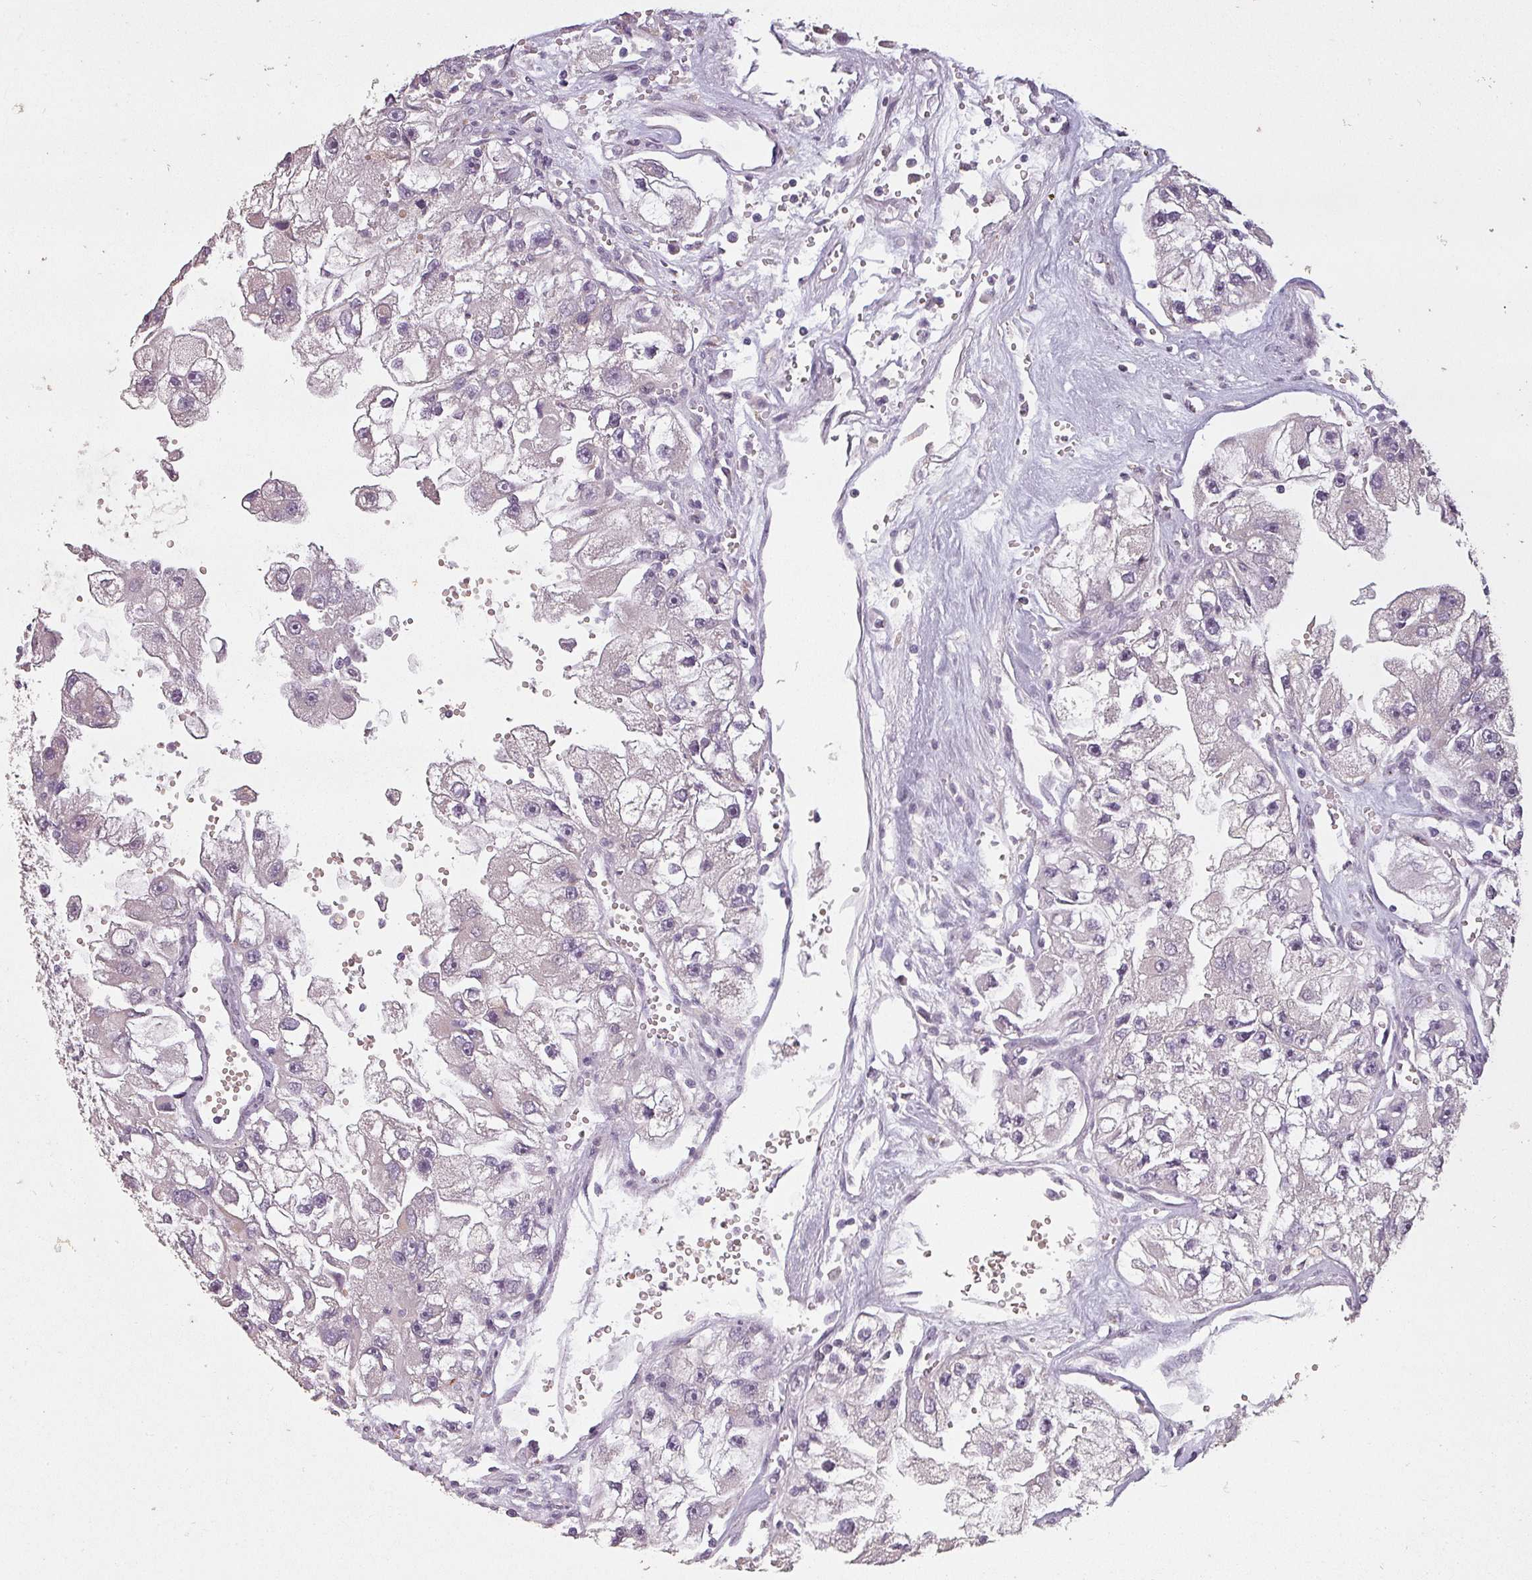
{"staining": {"intensity": "negative", "quantity": "none", "location": "none"}, "tissue": "renal cancer", "cell_type": "Tumor cells", "image_type": "cancer", "snomed": [{"axis": "morphology", "description": "Adenocarcinoma, NOS"}, {"axis": "topography", "description": "Kidney"}], "caption": "High magnification brightfield microscopy of renal cancer stained with DAB (3,3'-diaminobenzidine) (brown) and counterstained with hematoxylin (blue): tumor cells show no significant staining.", "gene": "LYPLA1", "patient": {"sex": "male", "age": 63}}